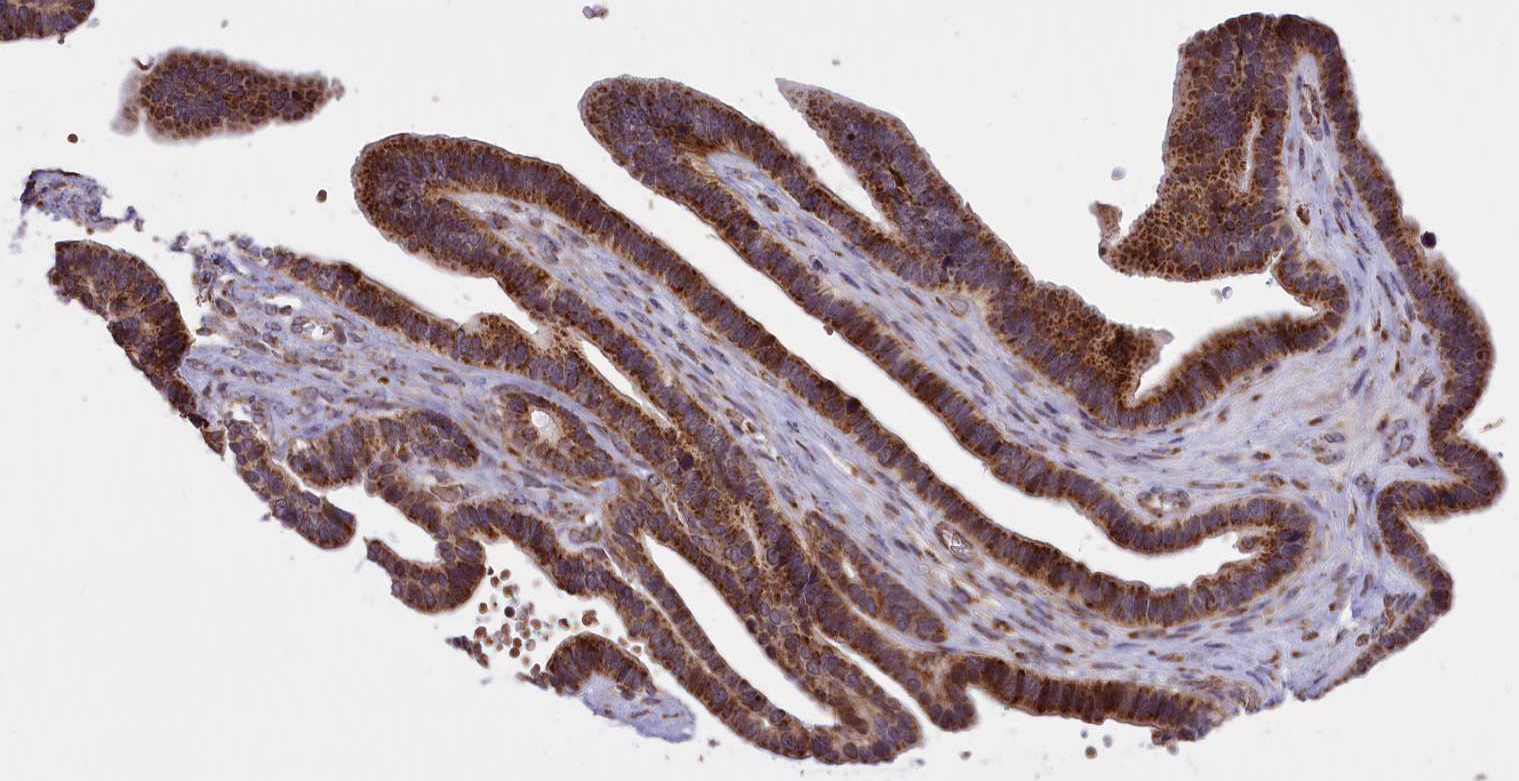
{"staining": {"intensity": "strong", "quantity": ">75%", "location": "cytoplasmic/membranous"}, "tissue": "ovarian cancer", "cell_type": "Tumor cells", "image_type": "cancer", "snomed": [{"axis": "morphology", "description": "Cystadenocarcinoma, serous, NOS"}, {"axis": "topography", "description": "Ovary"}], "caption": "Ovarian cancer (serous cystadenocarcinoma) stained with IHC displays strong cytoplasmic/membranous staining in approximately >75% of tumor cells.", "gene": "NDUFS5", "patient": {"sex": "female", "age": 56}}